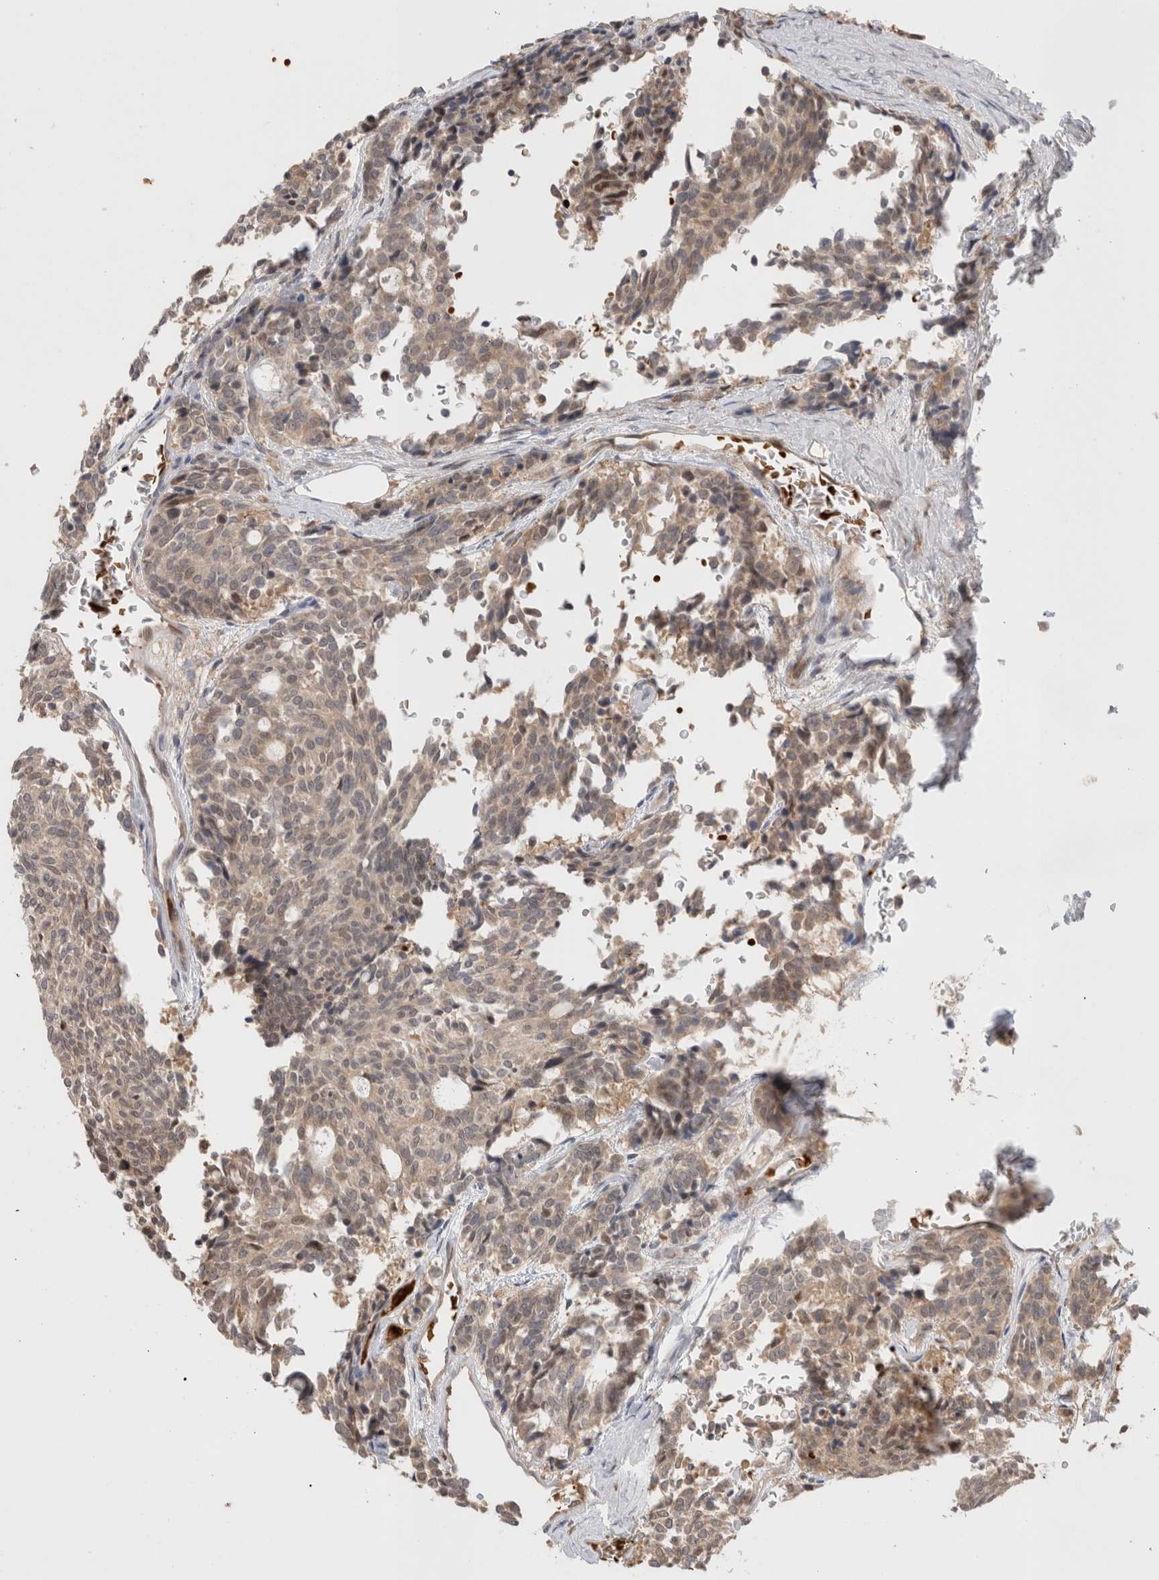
{"staining": {"intensity": "weak", "quantity": ">75%", "location": "cytoplasmic/membranous"}, "tissue": "carcinoid", "cell_type": "Tumor cells", "image_type": "cancer", "snomed": [{"axis": "morphology", "description": "Carcinoid, malignant, NOS"}, {"axis": "topography", "description": "Pancreas"}], "caption": "Protein expression analysis of human malignant carcinoid reveals weak cytoplasmic/membranous staining in approximately >75% of tumor cells.", "gene": "OTUD6B", "patient": {"sex": "female", "age": 54}}